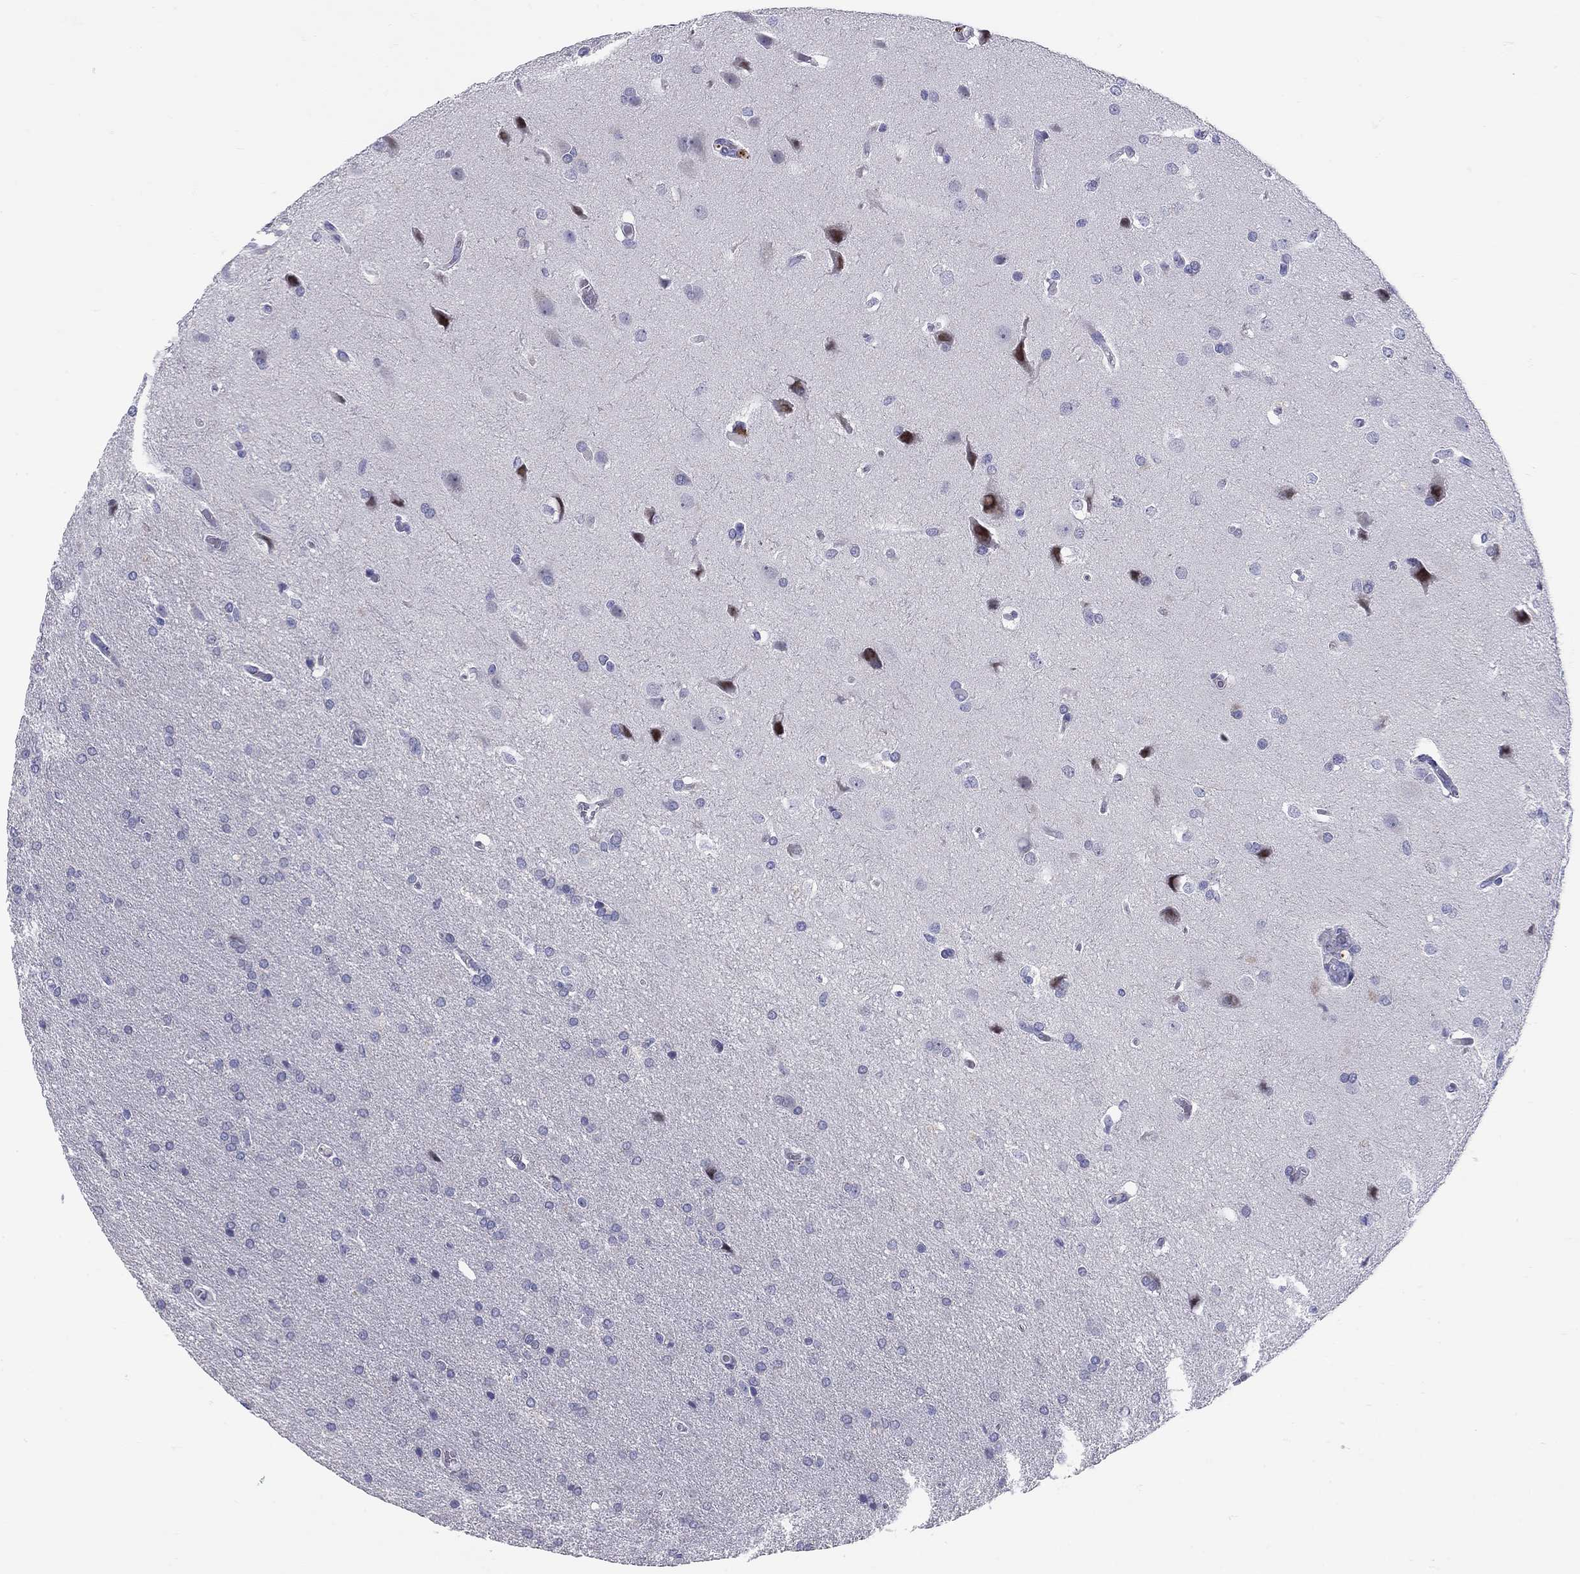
{"staining": {"intensity": "negative", "quantity": "none", "location": "none"}, "tissue": "glioma", "cell_type": "Tumor cells", "image_type": "cancer", "snomed": [{"axis": "morphology", "description": "Glioma, malignant, Low grade"}, {"axis": "topography", "description": "Brain"}], "caption": "Glioma was stained to show a protein in brown. There is no significant positivity in tumor cells.", "gene": "C8orf88", "patient": {"sex": "female", "age": 32}}